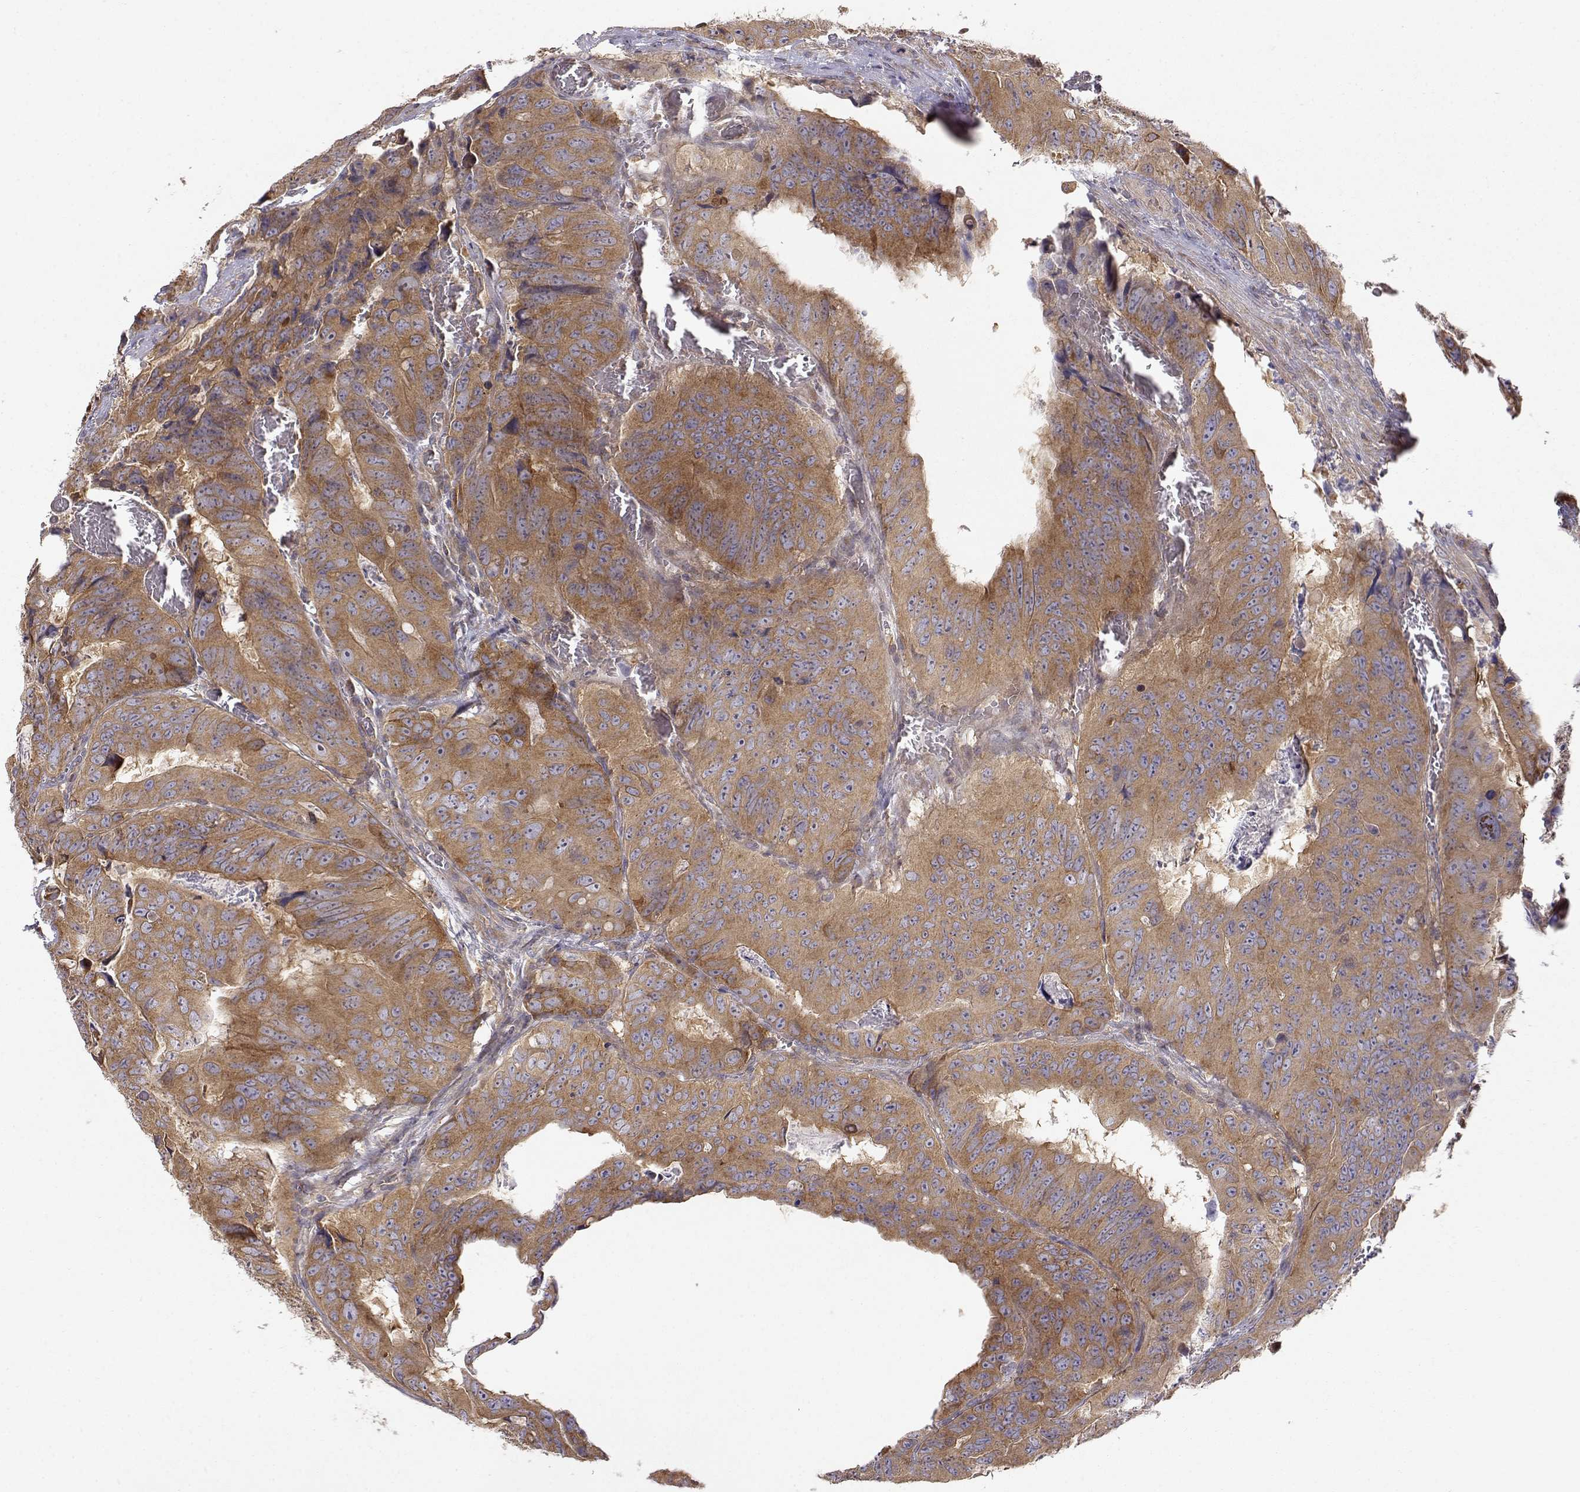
{"staining": {"intensity": "moderate", "quantity": ">75%", "location": "cytoplasmic/membranous"}, "tissue": "colorectal cancer", "cell_type": "Tumor cells", "image_type": "cancer", "snomed": [{"axis": "morphology", "description": "Adenocarcinoma, NOS"}, {"axis": "topography", "description": "Colon"}], "caption": "About >75% of tumor cells in human colorectal cancer display moderate cytoplasmic/membranous protein staining as visualized by brown immunohistochemical staining.", "gene": "PAIP1", "patient": {"sex": "male", "age": 79}}